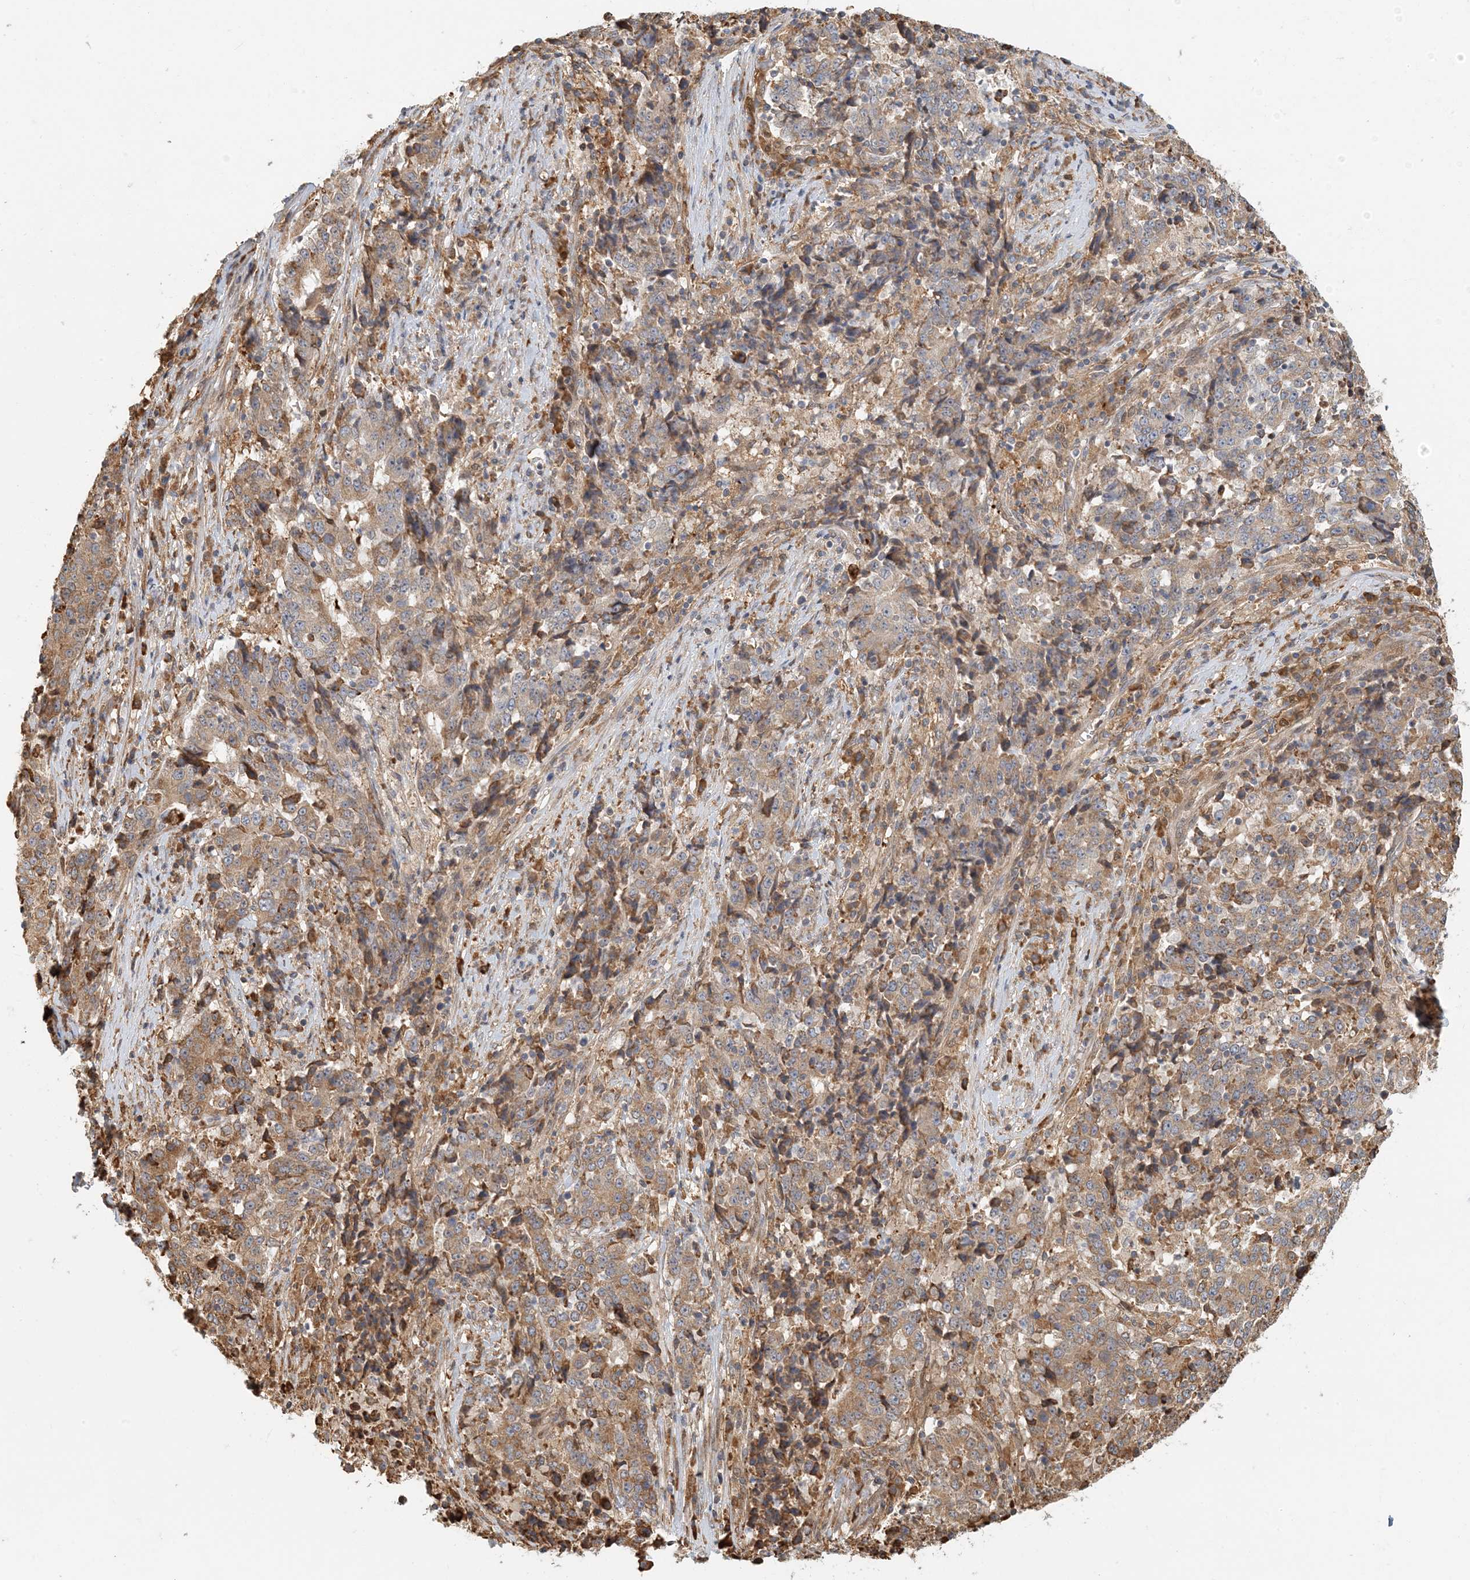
{"staining": {"intensity": "moderate", "quantity": ">75%", "location": "cytoplasmic/membranous"}, "tissue": "stomach cancer", "cell_type": "Tumor cells", "image_type": "cancer", "snomed": [{"axis": "morphology", "description": "Adenocarcinoma, NOS"}, {"axis": "topography", "description": "Stomach"}], "caption": "Human adenocarcinoma (stomach) stained for a protein (brown) exhibits moderate cytoplasmic/membranous positive staining in approximately >75% of tumor cells.", "gene": "HNMT", "patient": {"sex": "male", "age": 59}}